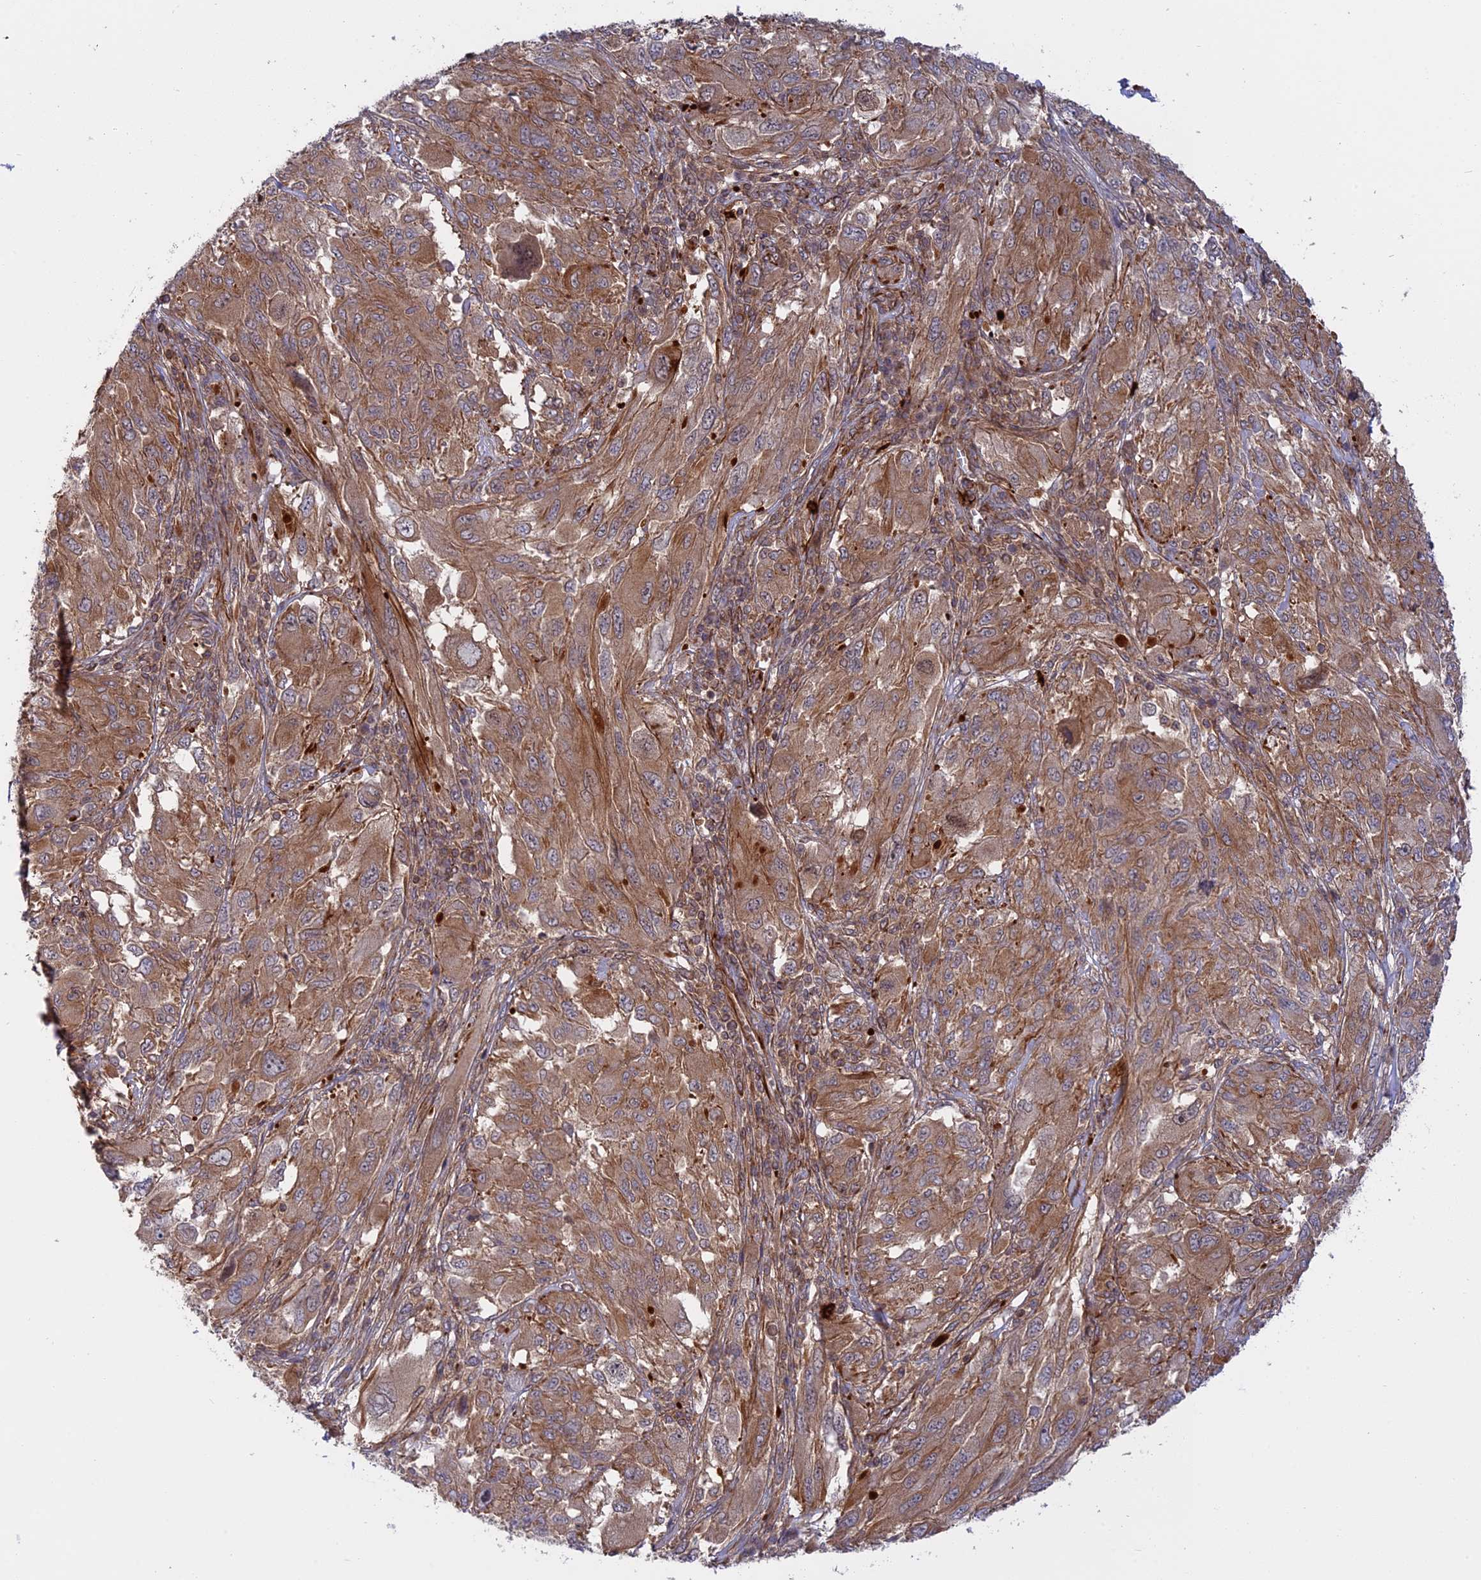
{"staining": {"intensity": "moderate", "quantity": ">75%", "location": "cytoplasmic/membranous"}, "tissue": "melanoma", "cell_type": "Tumor cells", "image_type": "cancer", "snomed": [{"axis": "morphology", "description": "Malignant melanoma, NOS"}, {"axis": "topography", "description": "Skin"}], "caption": "This histopathology image exhibits IHC staining of human melanoma, with medium moderate cytoplasmic/membranous staining in approximately >75% of tumor cells.", "gene": "PHLDB3", "patient": {"sex": "female", "age": 91}}